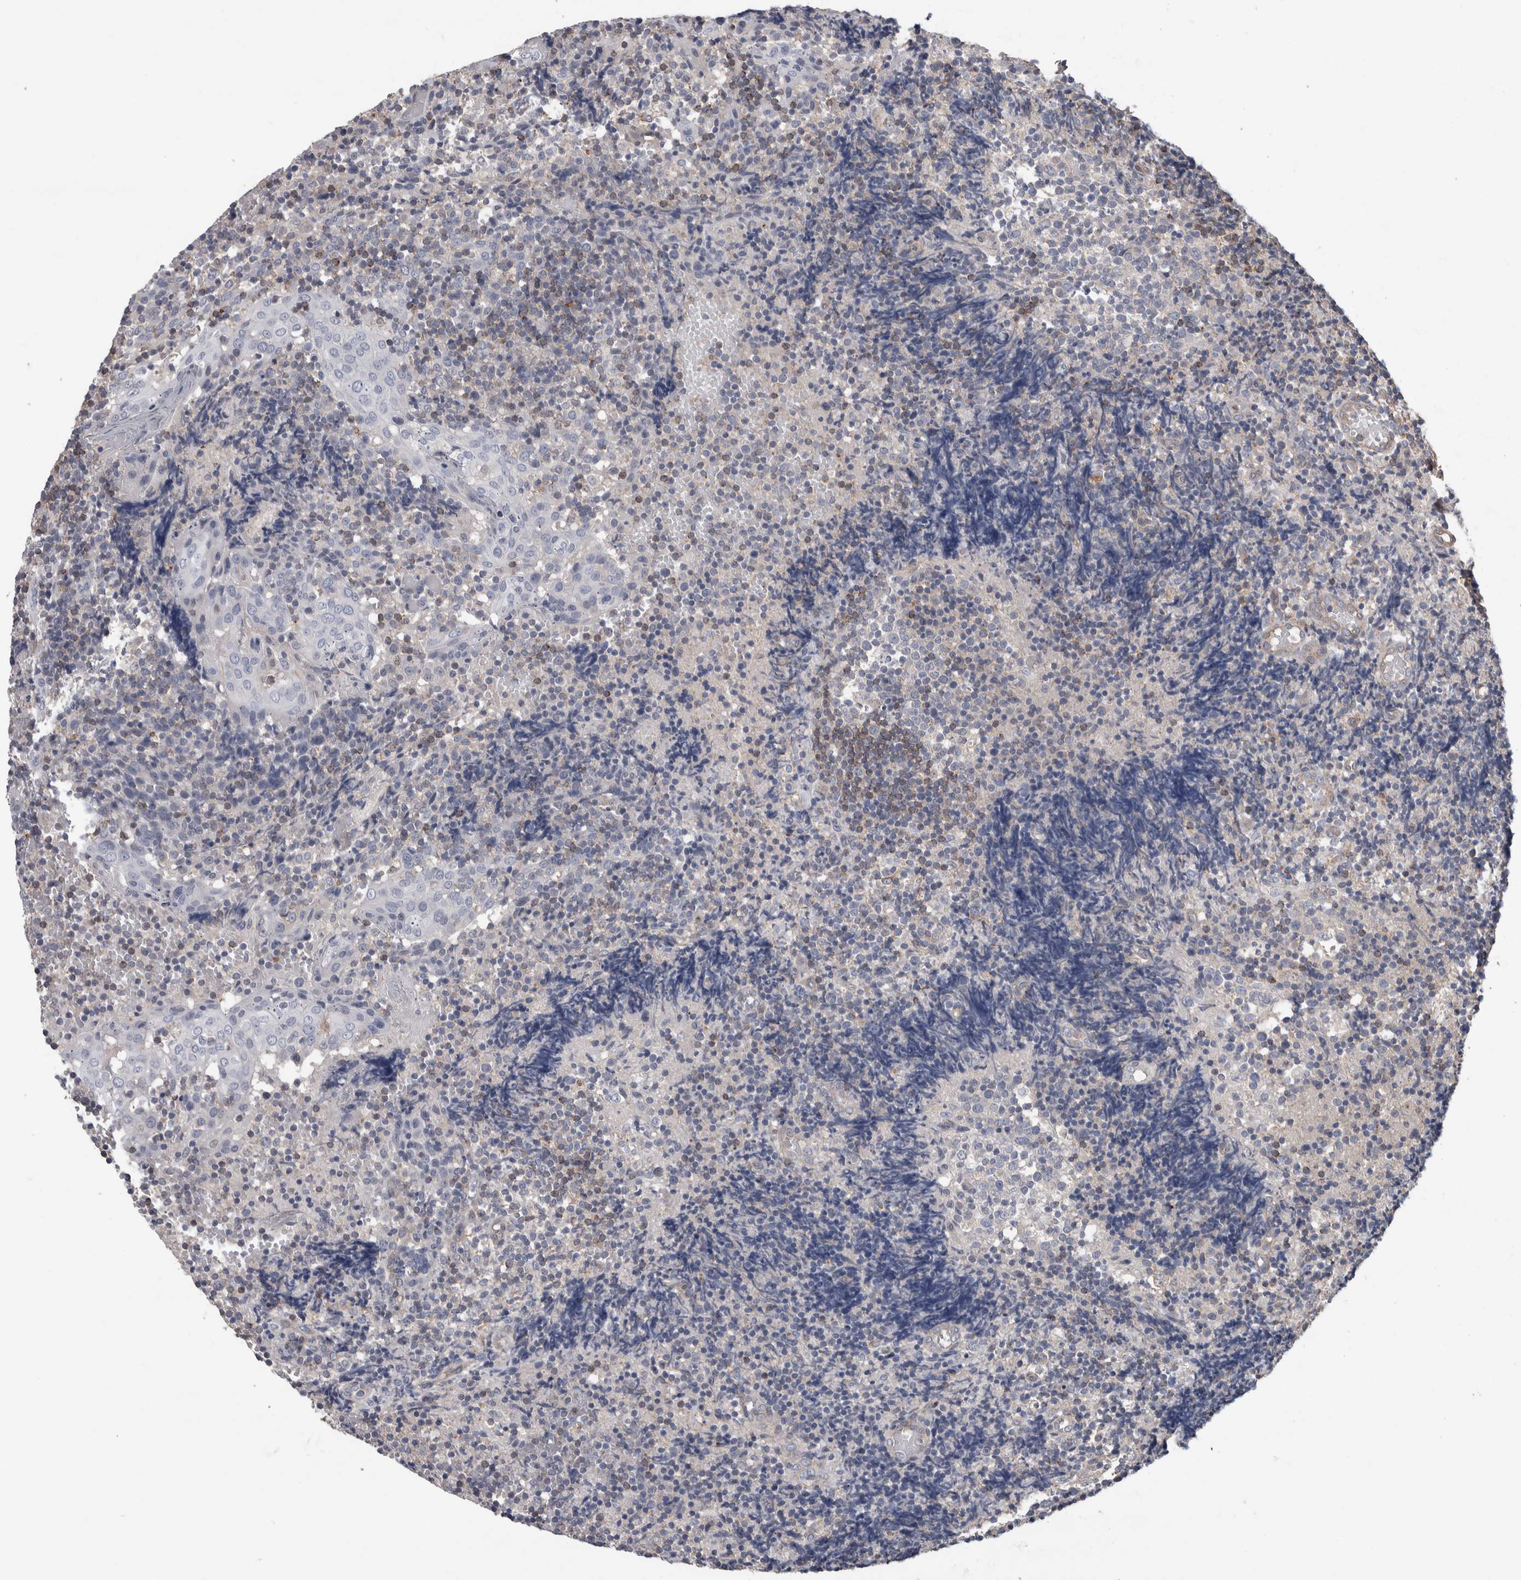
{"staining": {"intensity": "negative", "quantity": "none", "location": "none"}, "tissue": "tonsil", "cell_type": "Germinal center cells", "image_type": "normal", "snomed": [{"axis": "morphology", "description": "Normal tissue, NOS"}, {"axis": "topography", "description": "Tonsil"}], "caption": "High power microscopy image of an immunohistochemistry (IHC) histopathology image of unremarkable tonsil, revealing no significant staining in germinal center cells. (Brightfield microscopy of DAB immunohistochemistry at high magnification).", "gene": "GCNA", "patient": {"sex": "female", "age": 19}}